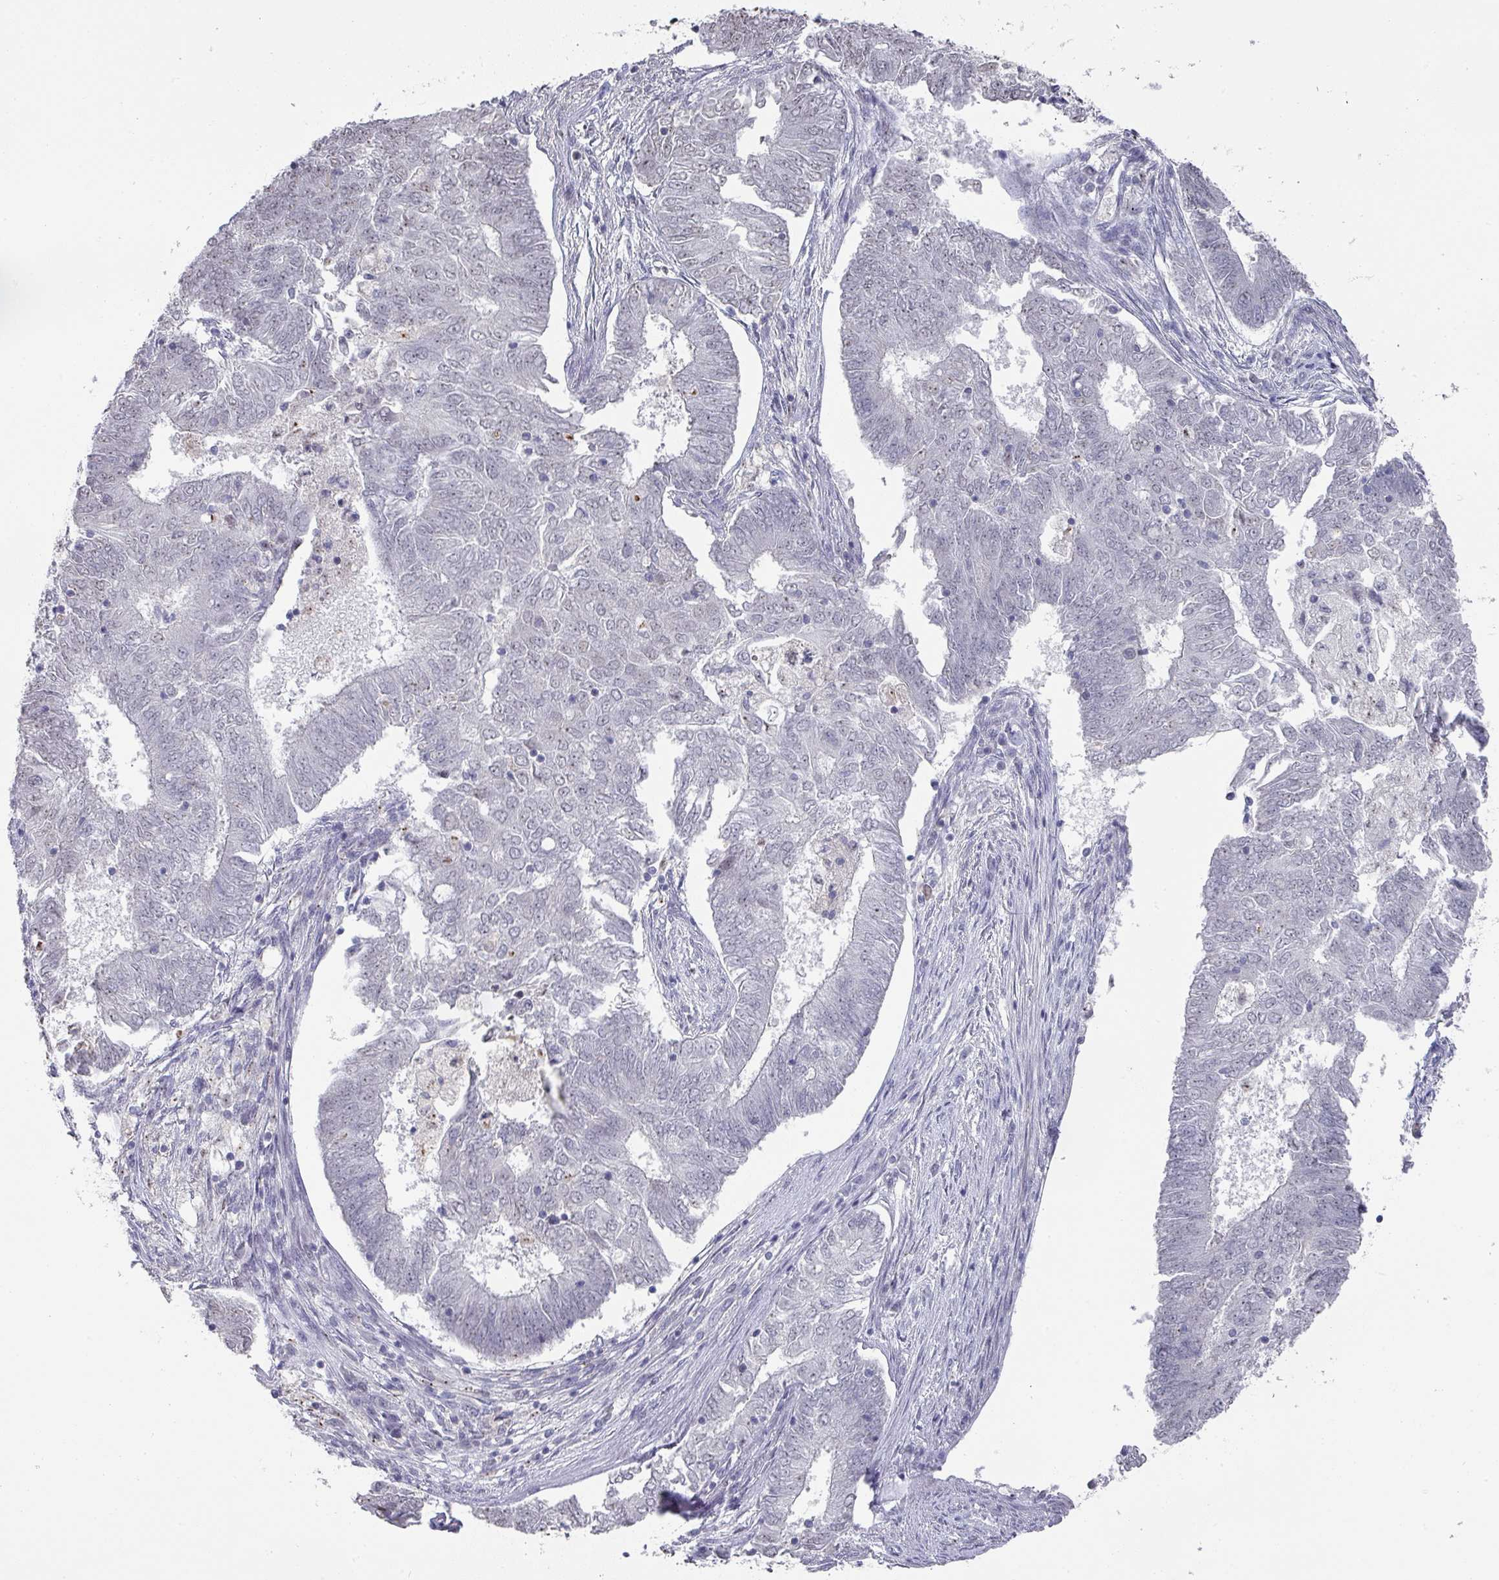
{"staining": {"intensity": "negative", "quantity": "none", "location": "none"}, "tissue": "endometrial cancer", "cell_type": "Tumor cells", "image_type": "cancer", "snomed": [{"axis": "morphology", "description": "Adenocarcinoma, NOS"}, {"axis": "topography", "description": "Endometrium"}], "caption": "High magnification brightfield microscopy of endometrial cancer (adenocarcinoma) stained with DAB (3,3'-diaminobenzidine) (brown) and counterstained with hematoxylin (blue): tumor cells show no significant staining.", "gene": "ZNF654", "patient": {"sex": "female", "age": 62}}